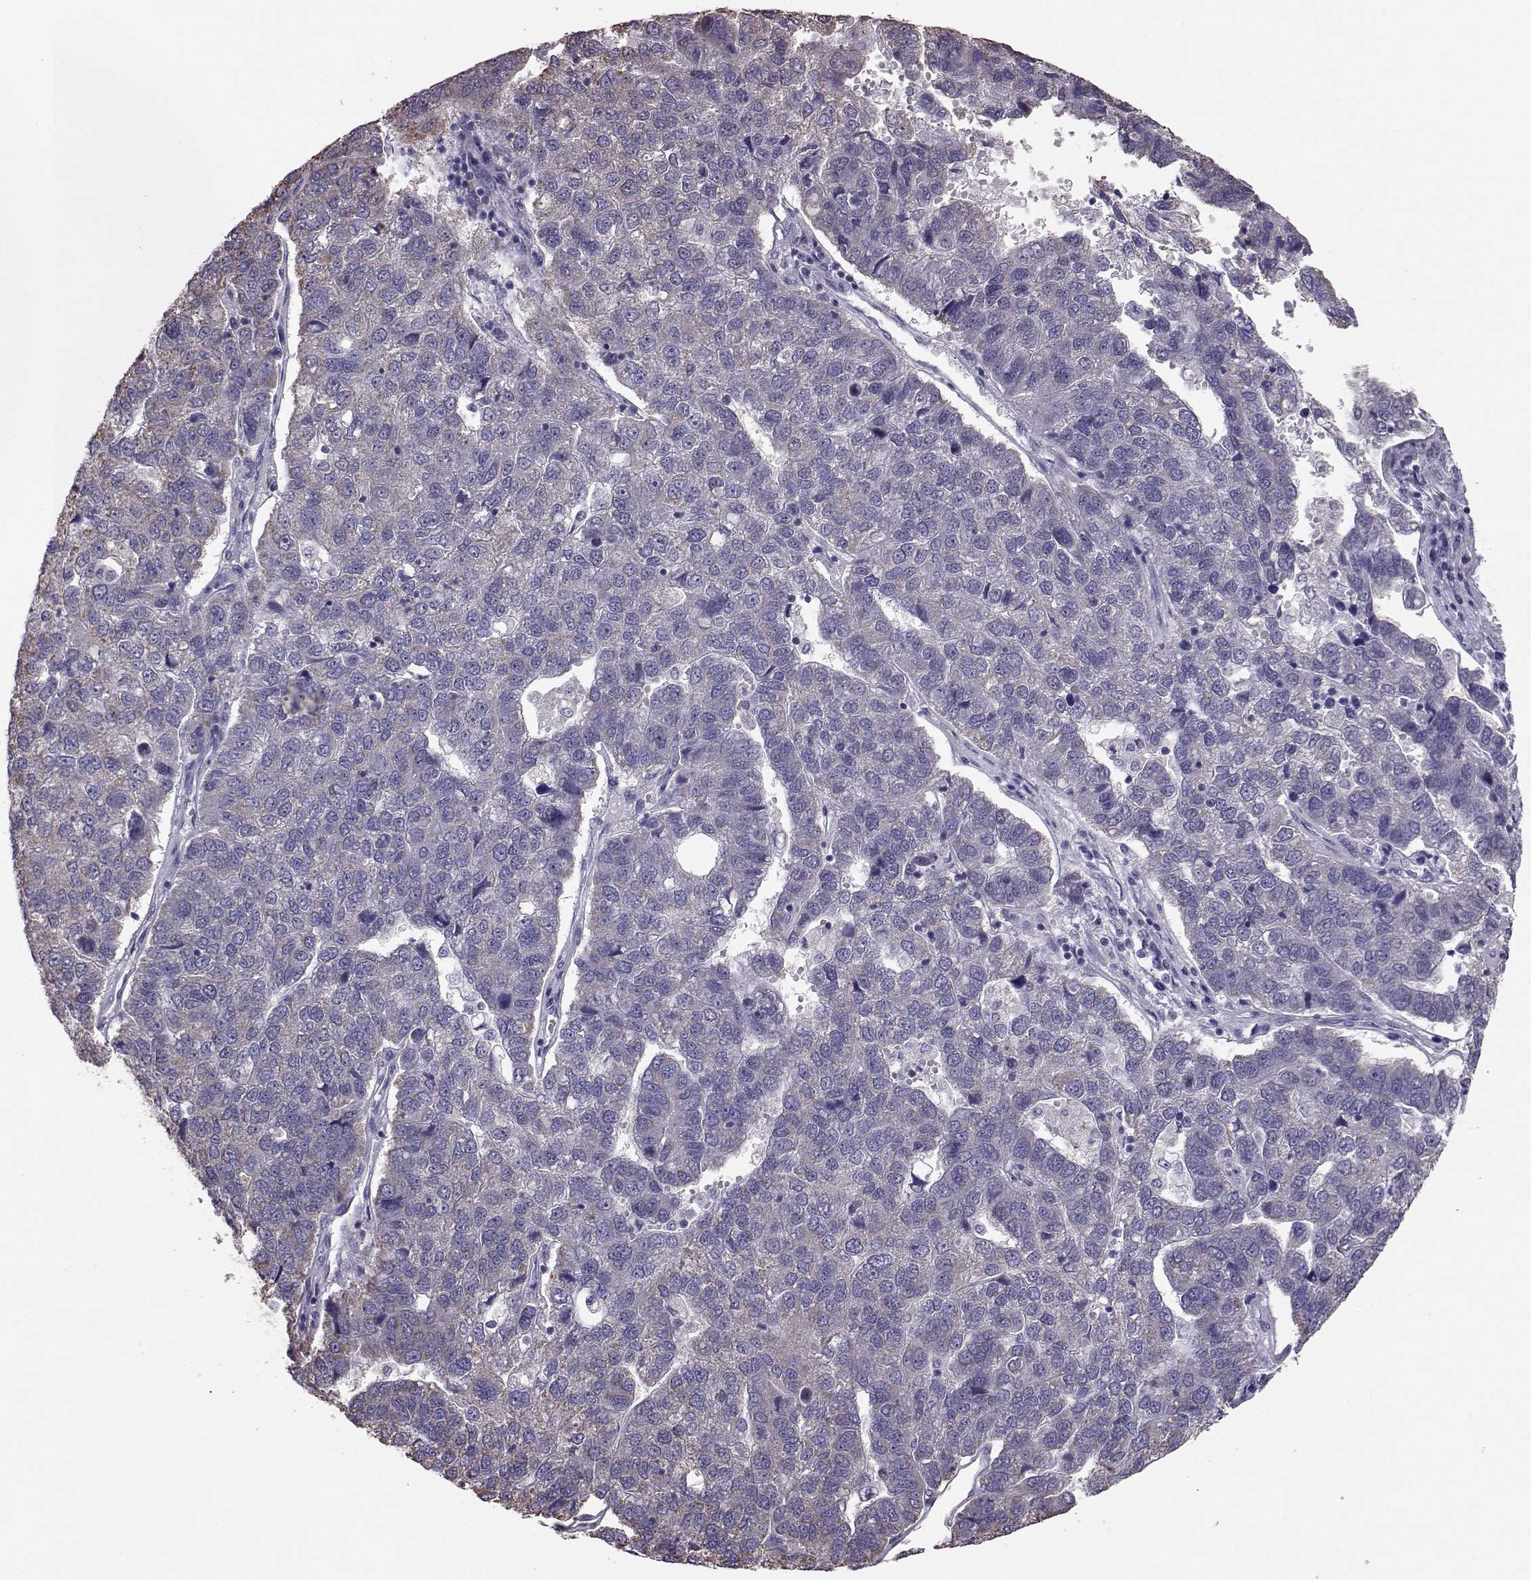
{"staining": {"intensity": "negative", "quantity": "none", "location": "none"}, "tissue": "pancreatic cancer", "cell_type": "Tumor cells", "image_type": "cancer", "snomed": [{"axis": "morphology", "description": "Adenocarcinoma, NOS"}, {"axis": "topography", "description": "Pancreas"}], "caption": "High magnification brightfield microscopy of pancreatic adenocarcinoma stained with DAB (brown) and counterstained with hematoxylin (blue): tumor cells show no significant positivity.", "gene": "ALDH3A1", "patient": {"sex": "female", "age": 61}}